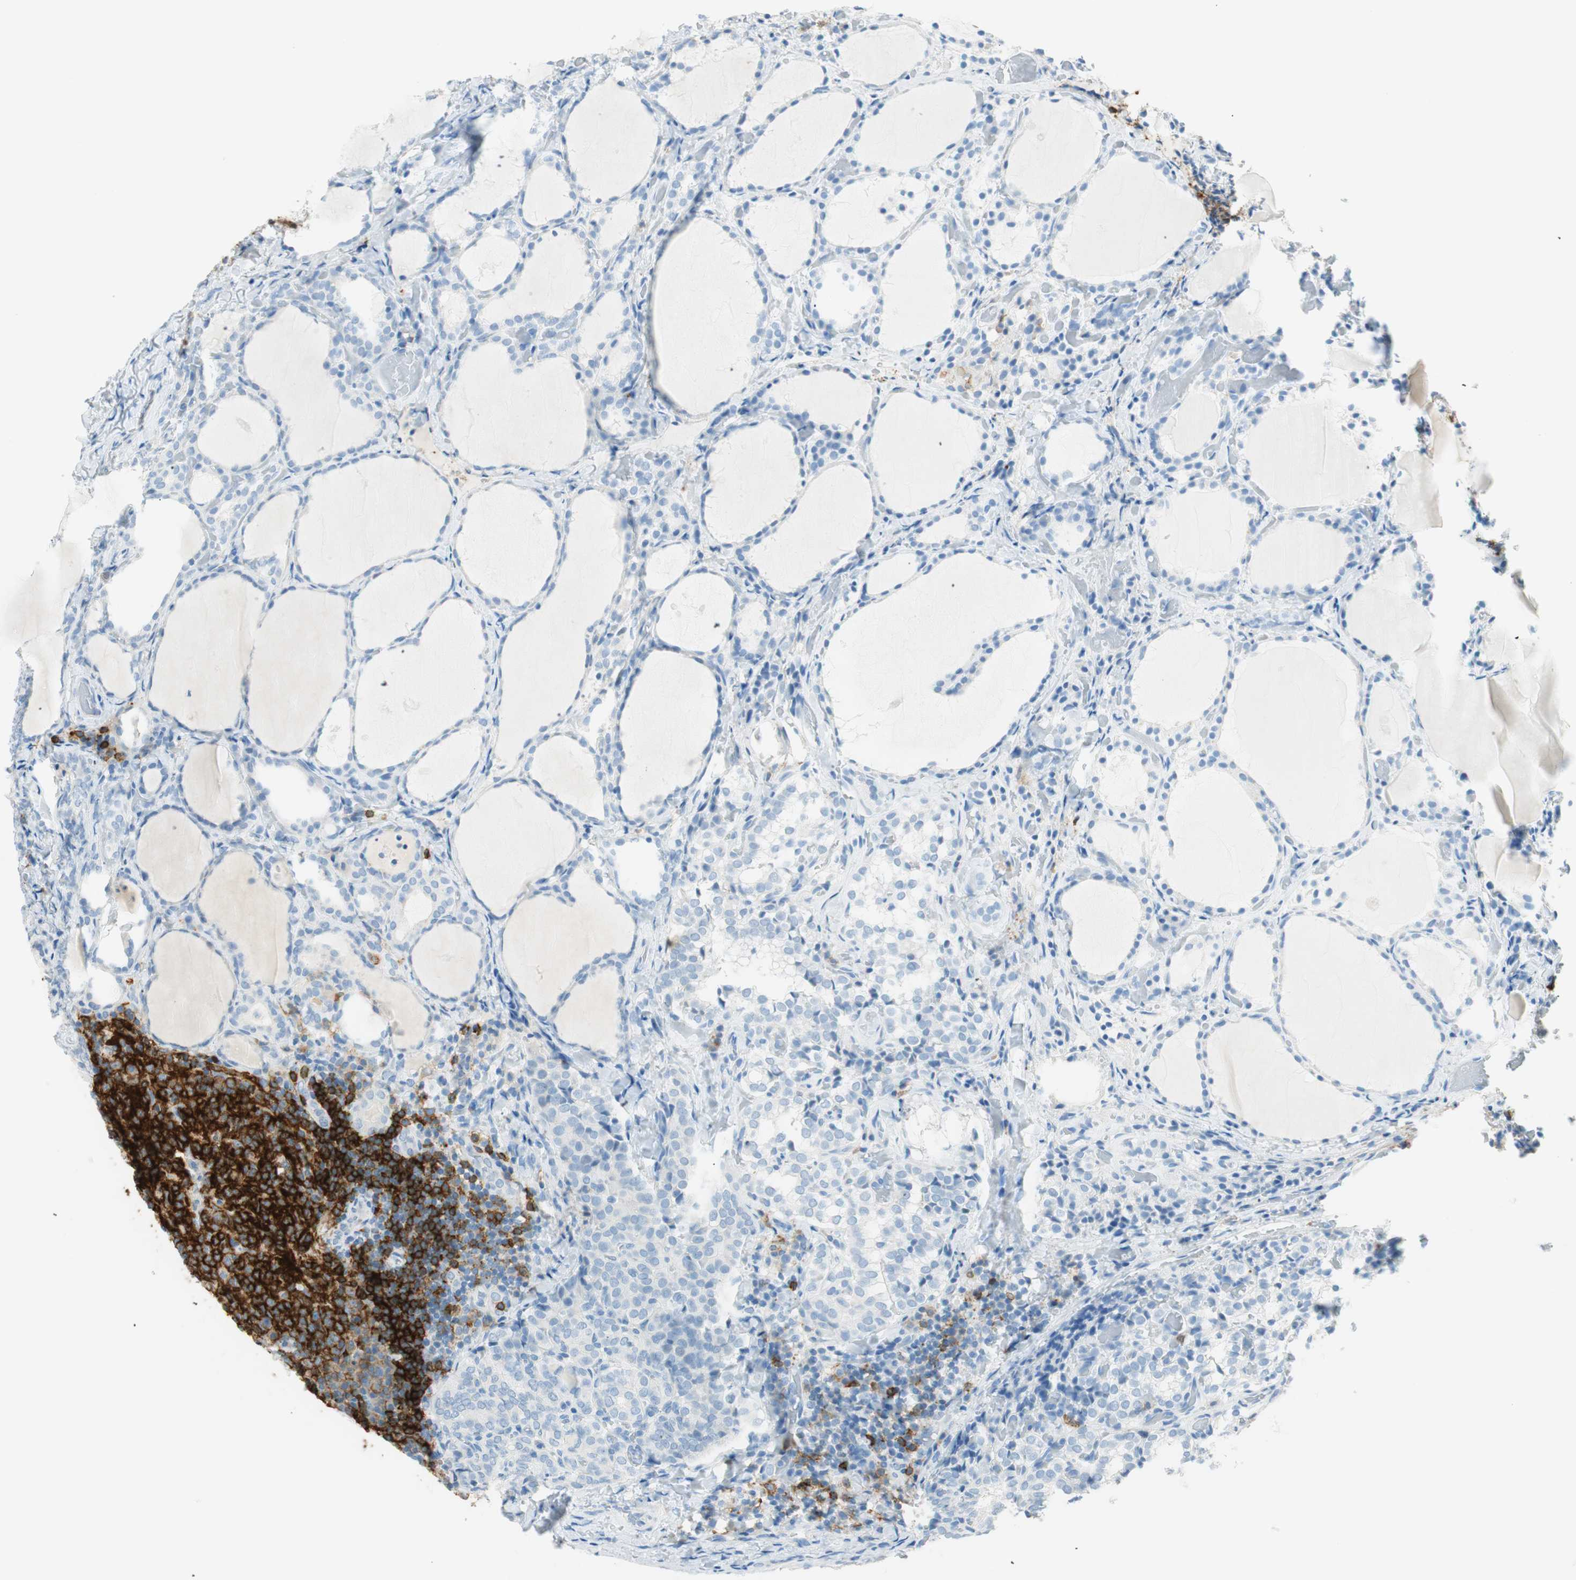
{"staining": {"intensity": "negative", "quantity": "none", "location": "none"}, "tissue": "thyroid cancer", "cell_type": "Tumor cells", "image_type": "cancer", "snomed": [{"axis": "morphology", "description": "Normal tissue, NOS"}, {"axis": "morphology", "description": "Papillary adenocarcinoma, NOS"}, {"axis": "topography", "description": "Thyroid gland"}], "caption": "This is an immunohistochemistry (IHC) micrograph of thyroid cancer. There is no staining in tumor cells.", "gene": "TNFRSF13C", "patient": {"sex": "female", "age": 30}}